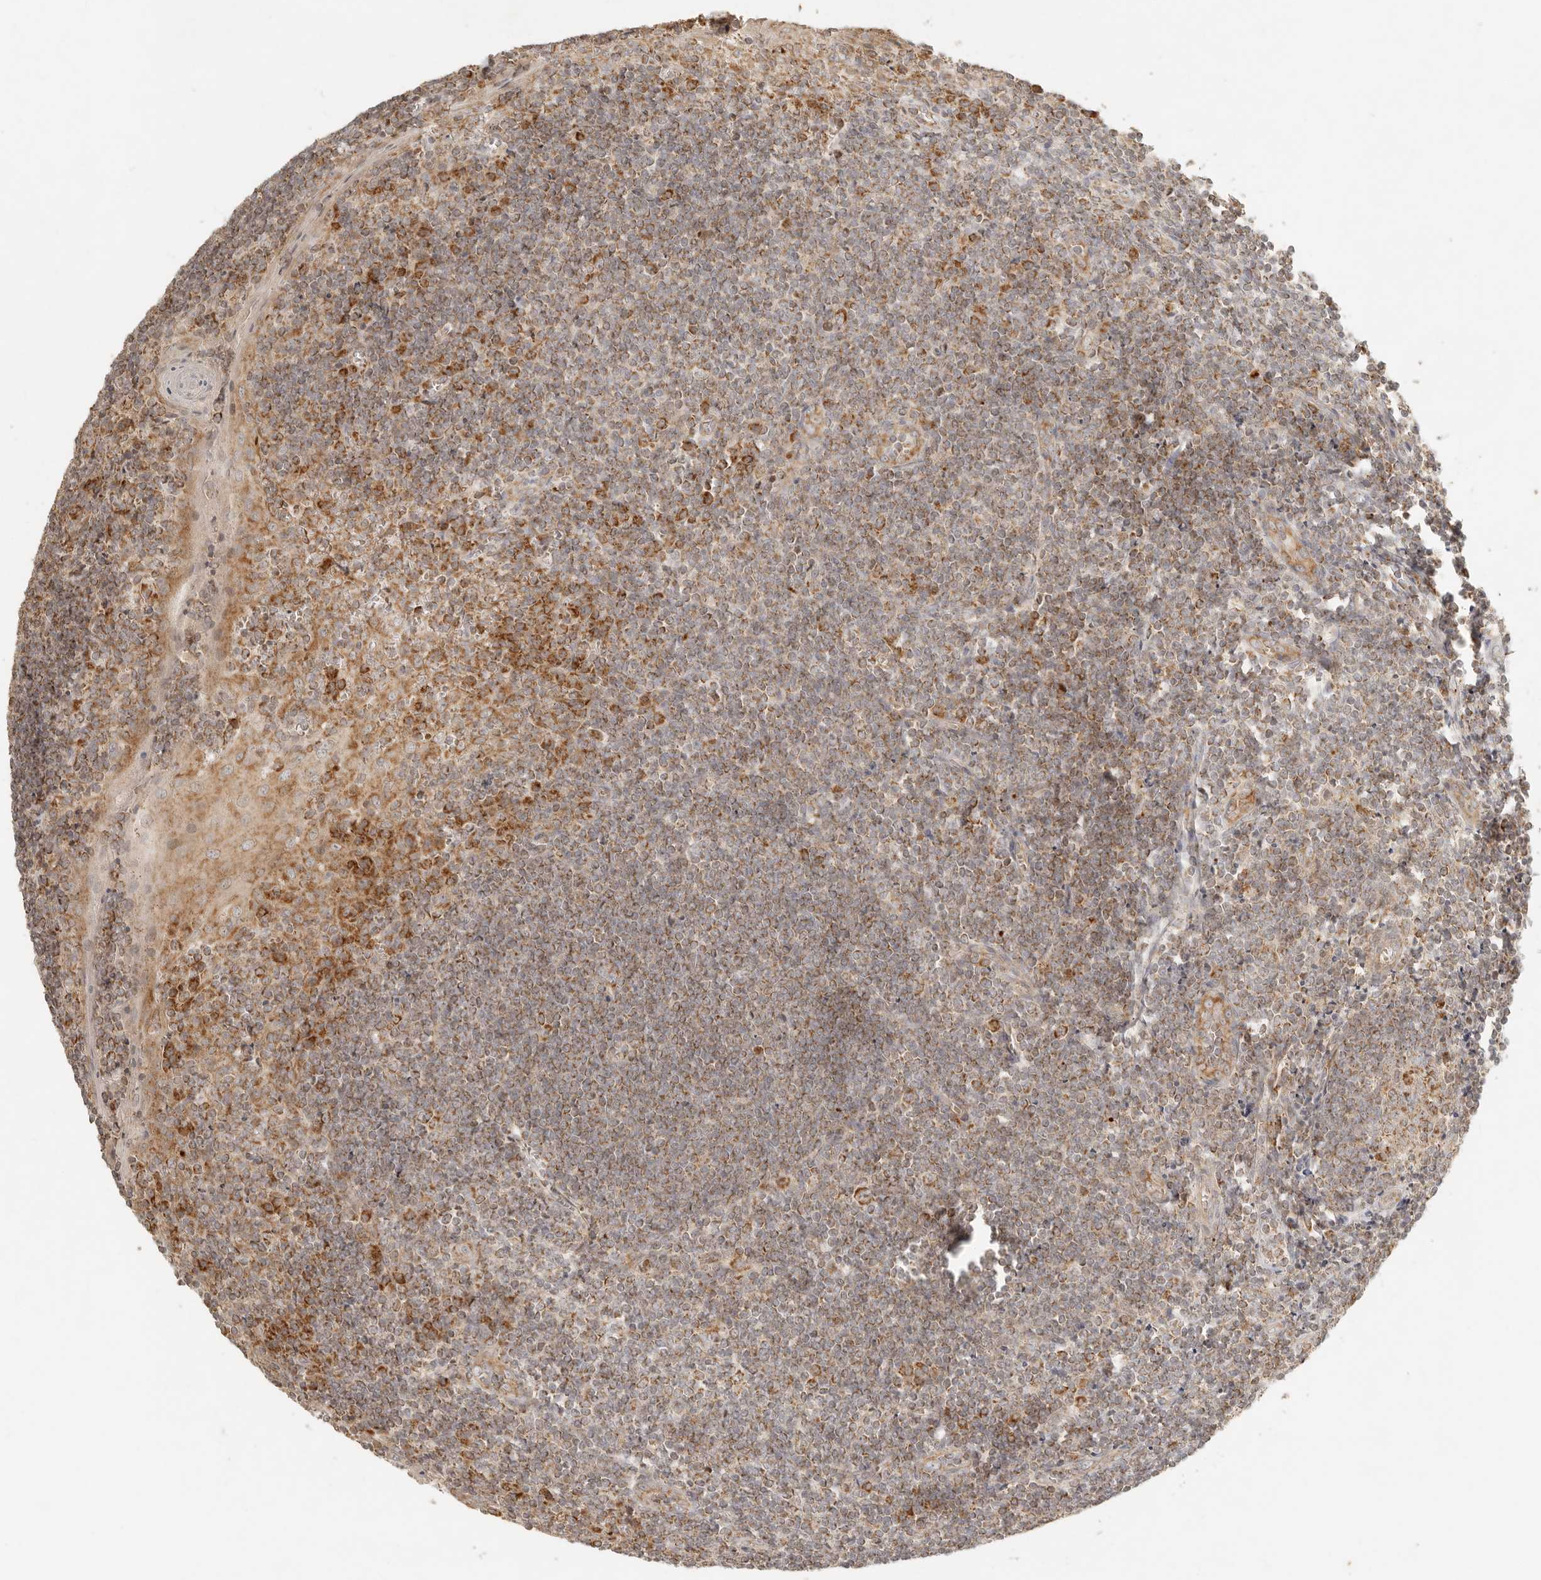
{"staining": {"intensity": "strong", "quantity": ">75%", "location": "cytoplasmic/membranous"}, "tissue": "tonsil", "cell_type": "Germinal center cells", "image_type": "normal", "snomed": [{"axis": "morphology", "description": "Normal tissue, NOS"}, {"axis": "topography", "description": "Tonsil"}], "caption": "IHC image of normal tonsil stained for a protein (brown), which displays high levels of strong cytoplasmic/membranous positivity in about >75% of germinal center cells.", "gene": "MRPL55", "patient": {"sex": "male", "age": 27}}